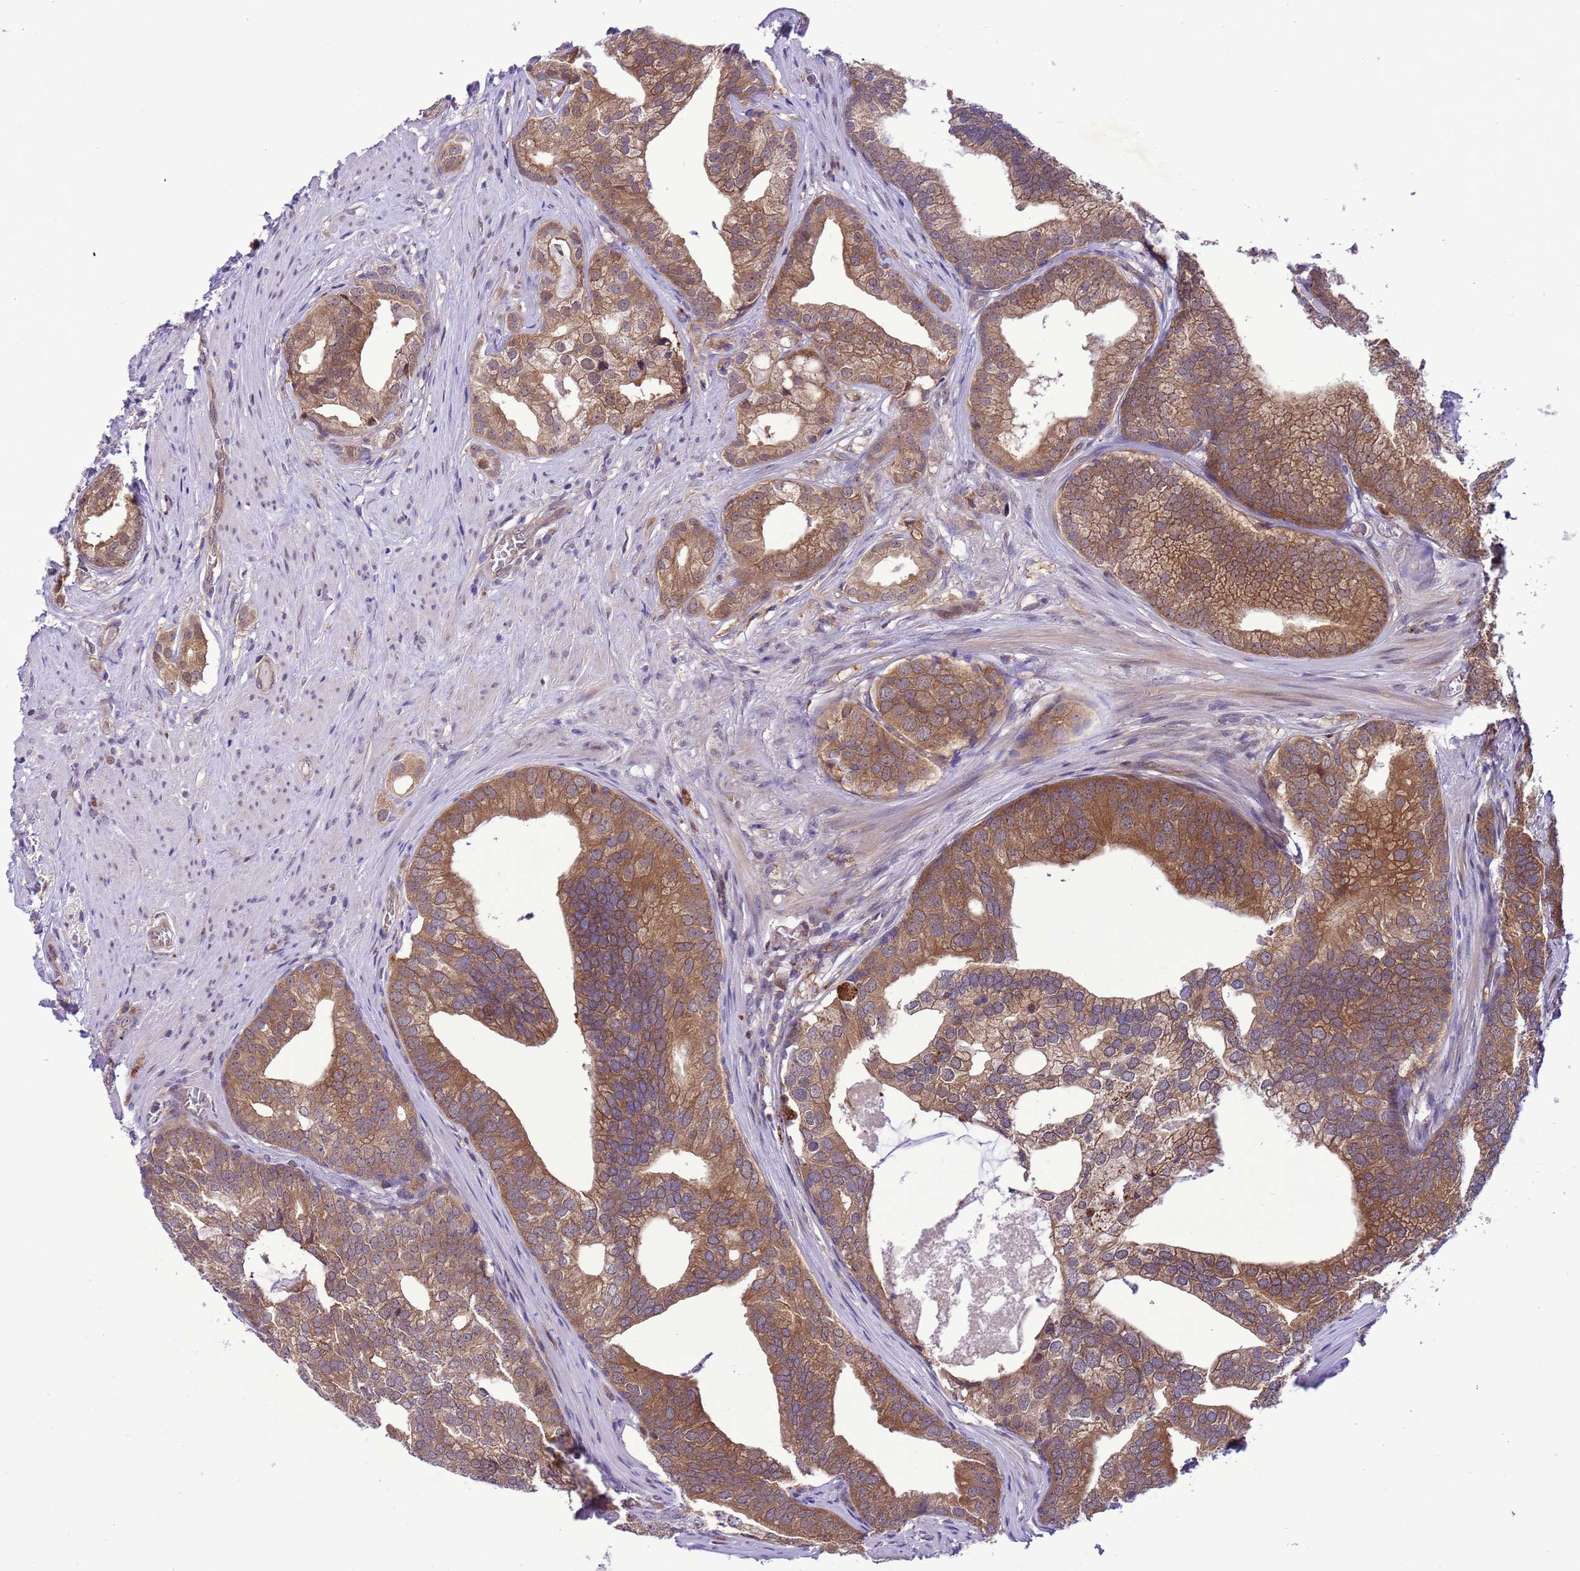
{"staining": {"intensity": "moderate", "quantity": ">75%", "location": "cytoplasmic/membranous"}, "tissue": "prostate cancer", "cell_type": "Tumor cells", "image_type": "cancer", "snomed": [{"axis": "morphology", "description": "Adenocarcinoma, Low grade"}, {"axis": "topography", "description": "Prostate"}], "caption": "Immunohistochemical staining of low-grade adenocarcinoma (prostate) shows medium levels of moderate cytoplasmic/membranous protein expression in about >75% of tumor cells.", "gene": "RASD1", "patient": {"sex": "male", "age": 71}}